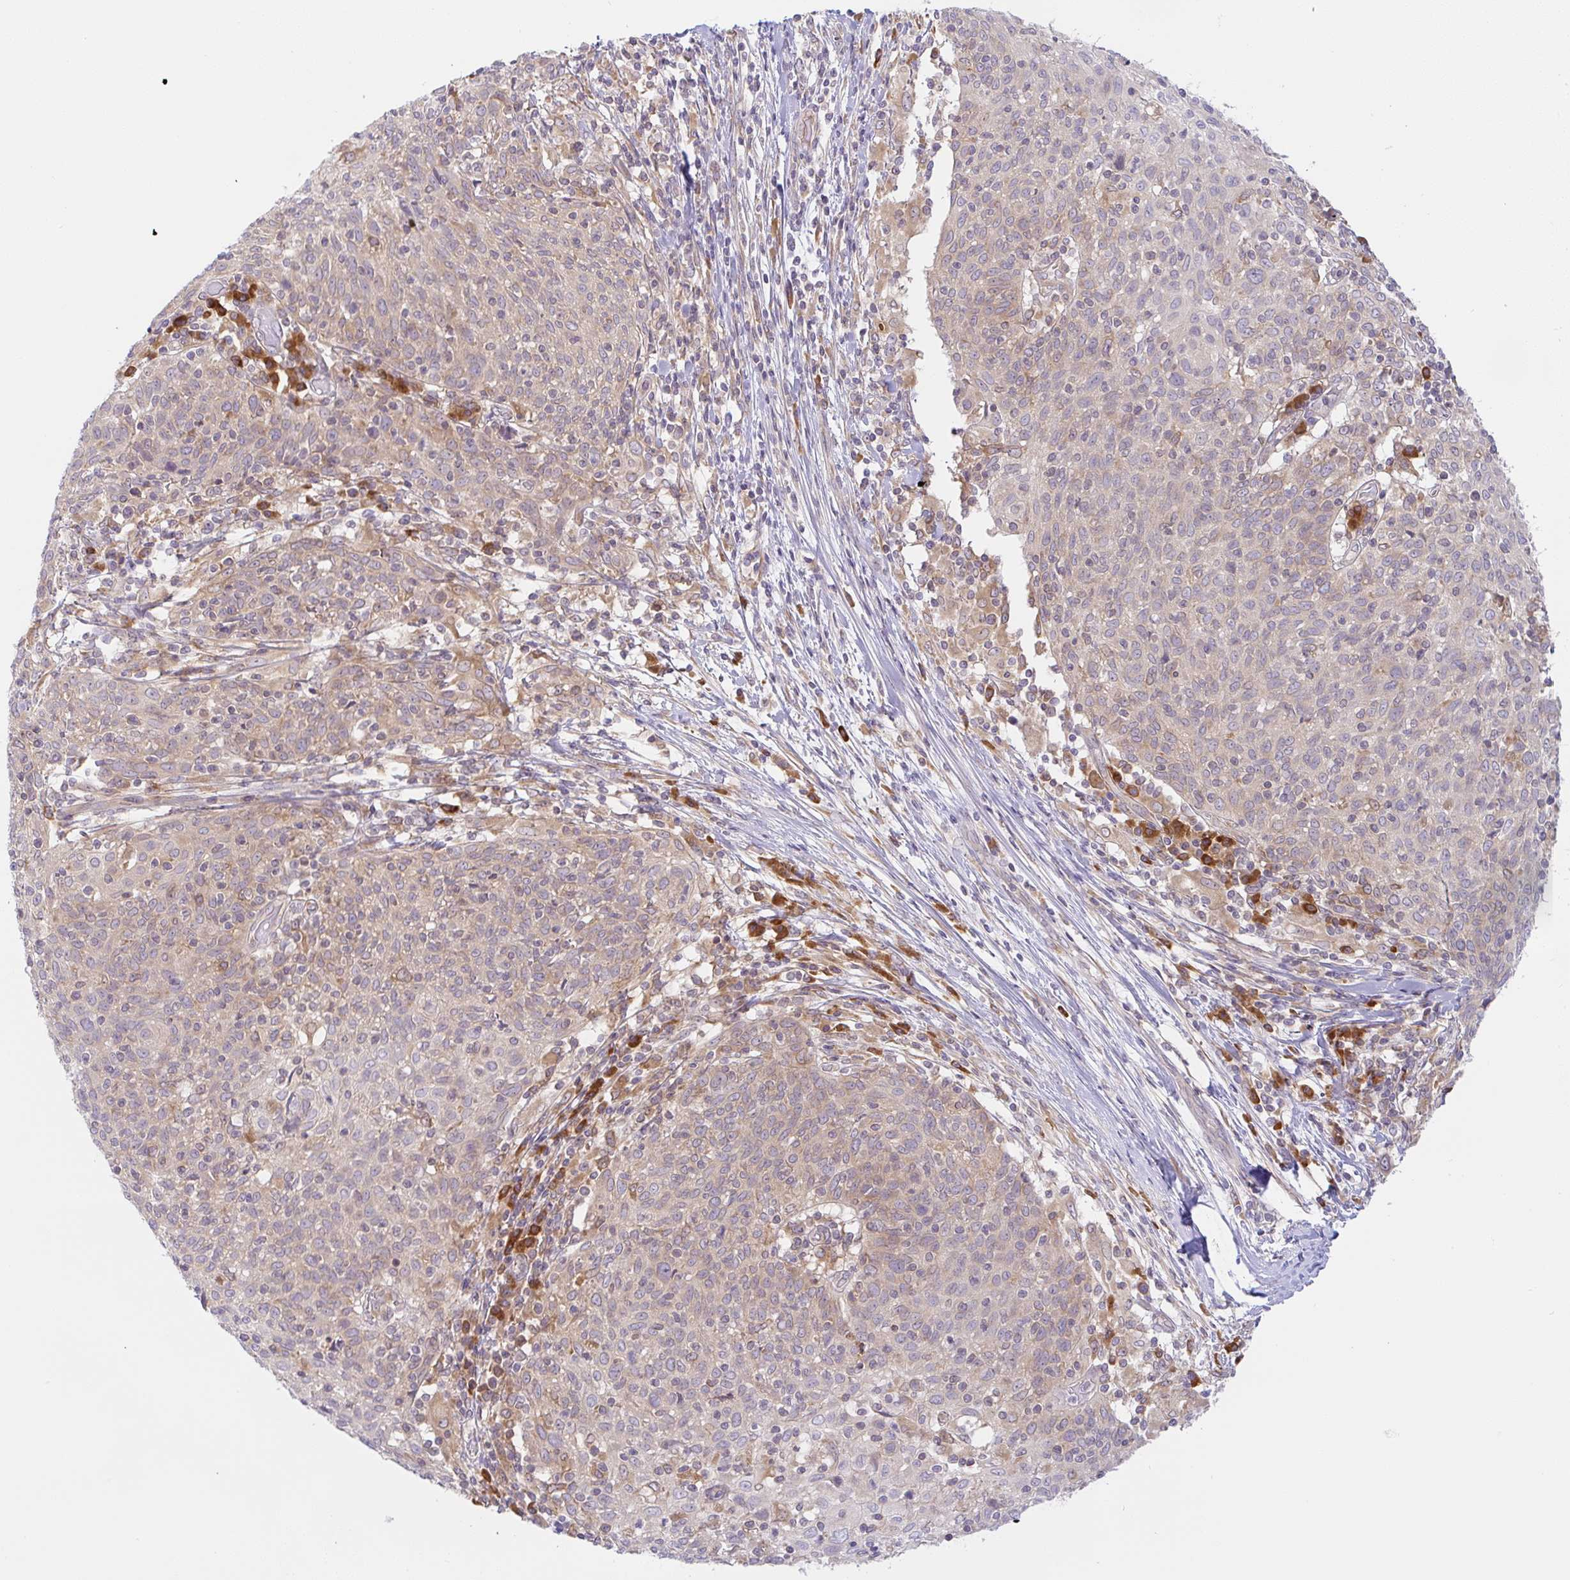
{"staining": {"intensity": "weak", "quantity": "25%-75%", "location": "cytoplasmic/membranous"}, "tissue": "cervical cancer", "cell_type": "Tumor cells", "image_type": "cancer", "snomed": [{"axis": "morphology", "description": "Squamous cell carcinoma, NOS"}, {"axis": "topography", "description": "Cervix"}], "caption": "Cervical cancer stained for a protein reveals weak cytoplasmic/membranous positivity in tumor cells.", "gene": "DERL2", "patient": {"sex": "female", "age": 52}}